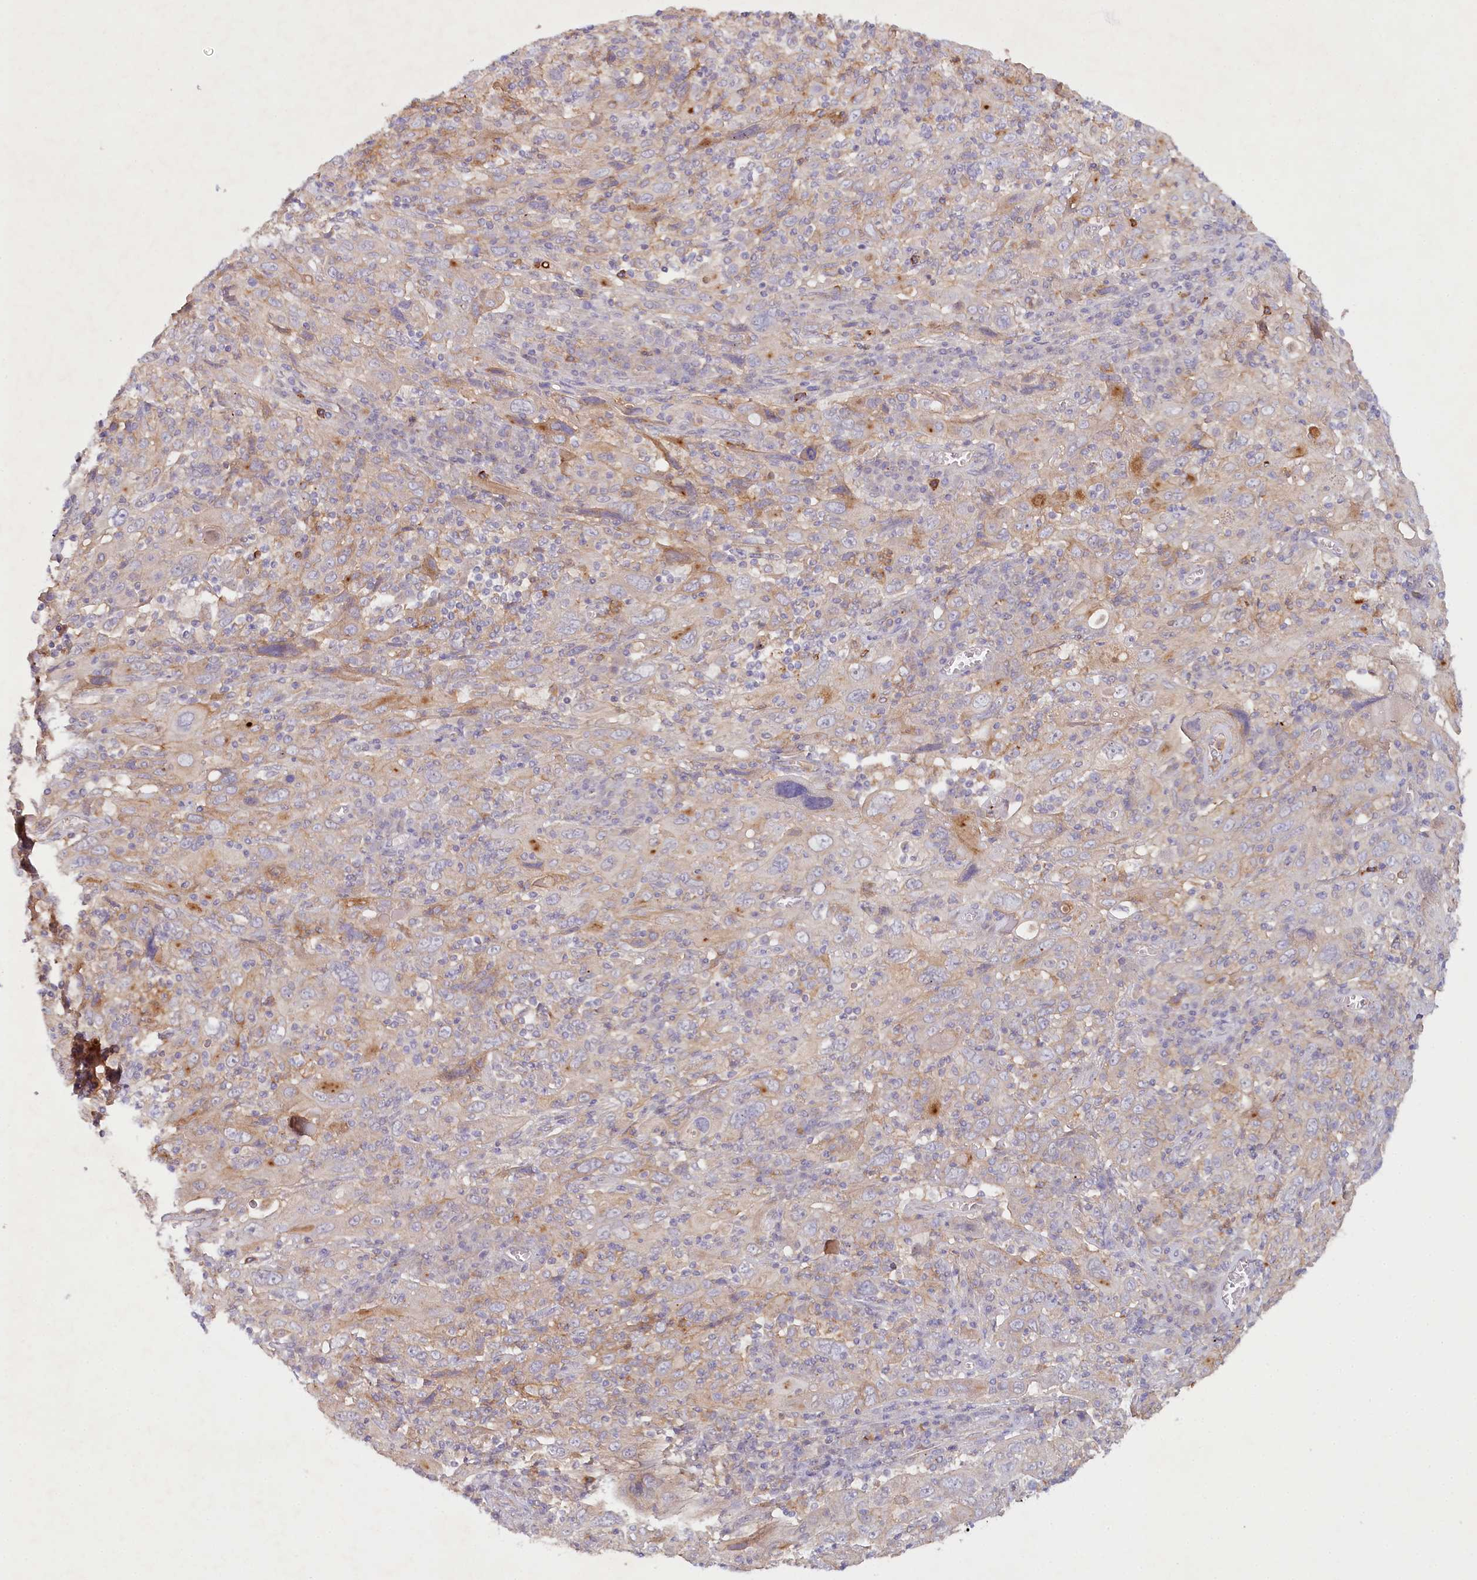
{"staining": {"intensity": "weak", "quantity": "25%-75%", "location": "cytoplasmic/membranous"}, "tissue": "cervical cancer", "cell_type": "Tumor cells", "image_type": "cancer", "snomed": [{"axis": "morphology", "description": "Squamous cell carcinoma, NOS"}, {"axis": "topography", "description": "Cervix"}], "caption": "Immunohistochemistry (IHC) micrograph of neoplastic tissue: cervical cancer (squamous cell carcinoma) stained using immunohistochemistry (IHC) shows low levels of weak protein expression localized specifically in the cytoplasmic/membranous of tumor cells, appearing as a cytoplasmic/membranous brown color.", "gene": "ALDH3B1", "patient": {"sex": "female", "age": 46}}